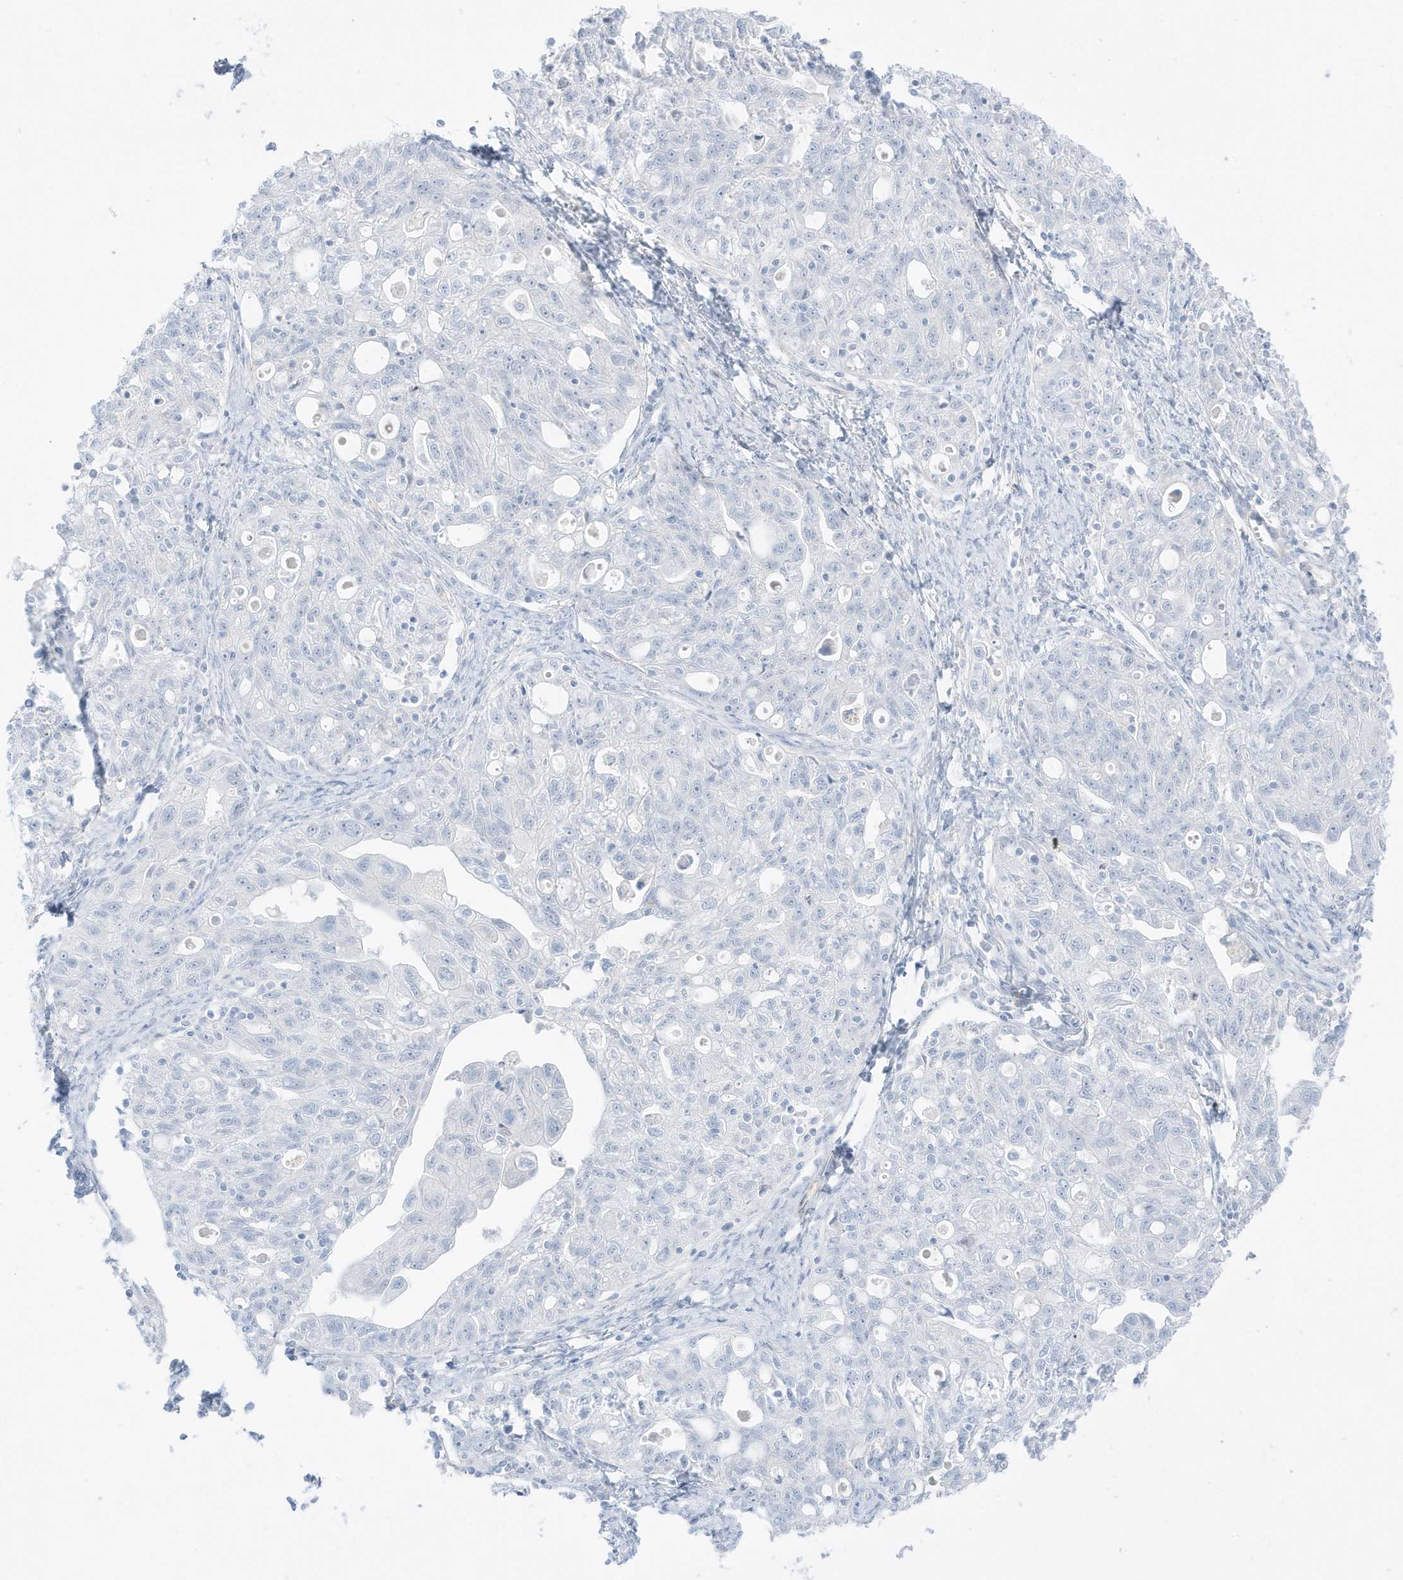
{"staining": {"intensity": "negative", "quantity": "none", "location": "none"}, "tissue": "ovarian cancer", "cell_type": "Tumor cells", "image_type": "cancer", "snomed": [{"axis": "morphology", "description": "Carcinoma, NOS"}, {"axis": "morphology", "description": "Cystadenocarcinoma, serous, NOS"}, {"axis": "topography", "description": "Ovary"}], "caption": "Immunohistochemistry (IHC) of human ovarian serous cystadenocarcinoma exhibits no expression in tumor cells. (DAB immunohistochemistry visualized using brightfield microscopy, high magnification).", "gene": "SLC22A13", "patient": {"sex": "female", "age": 69}}